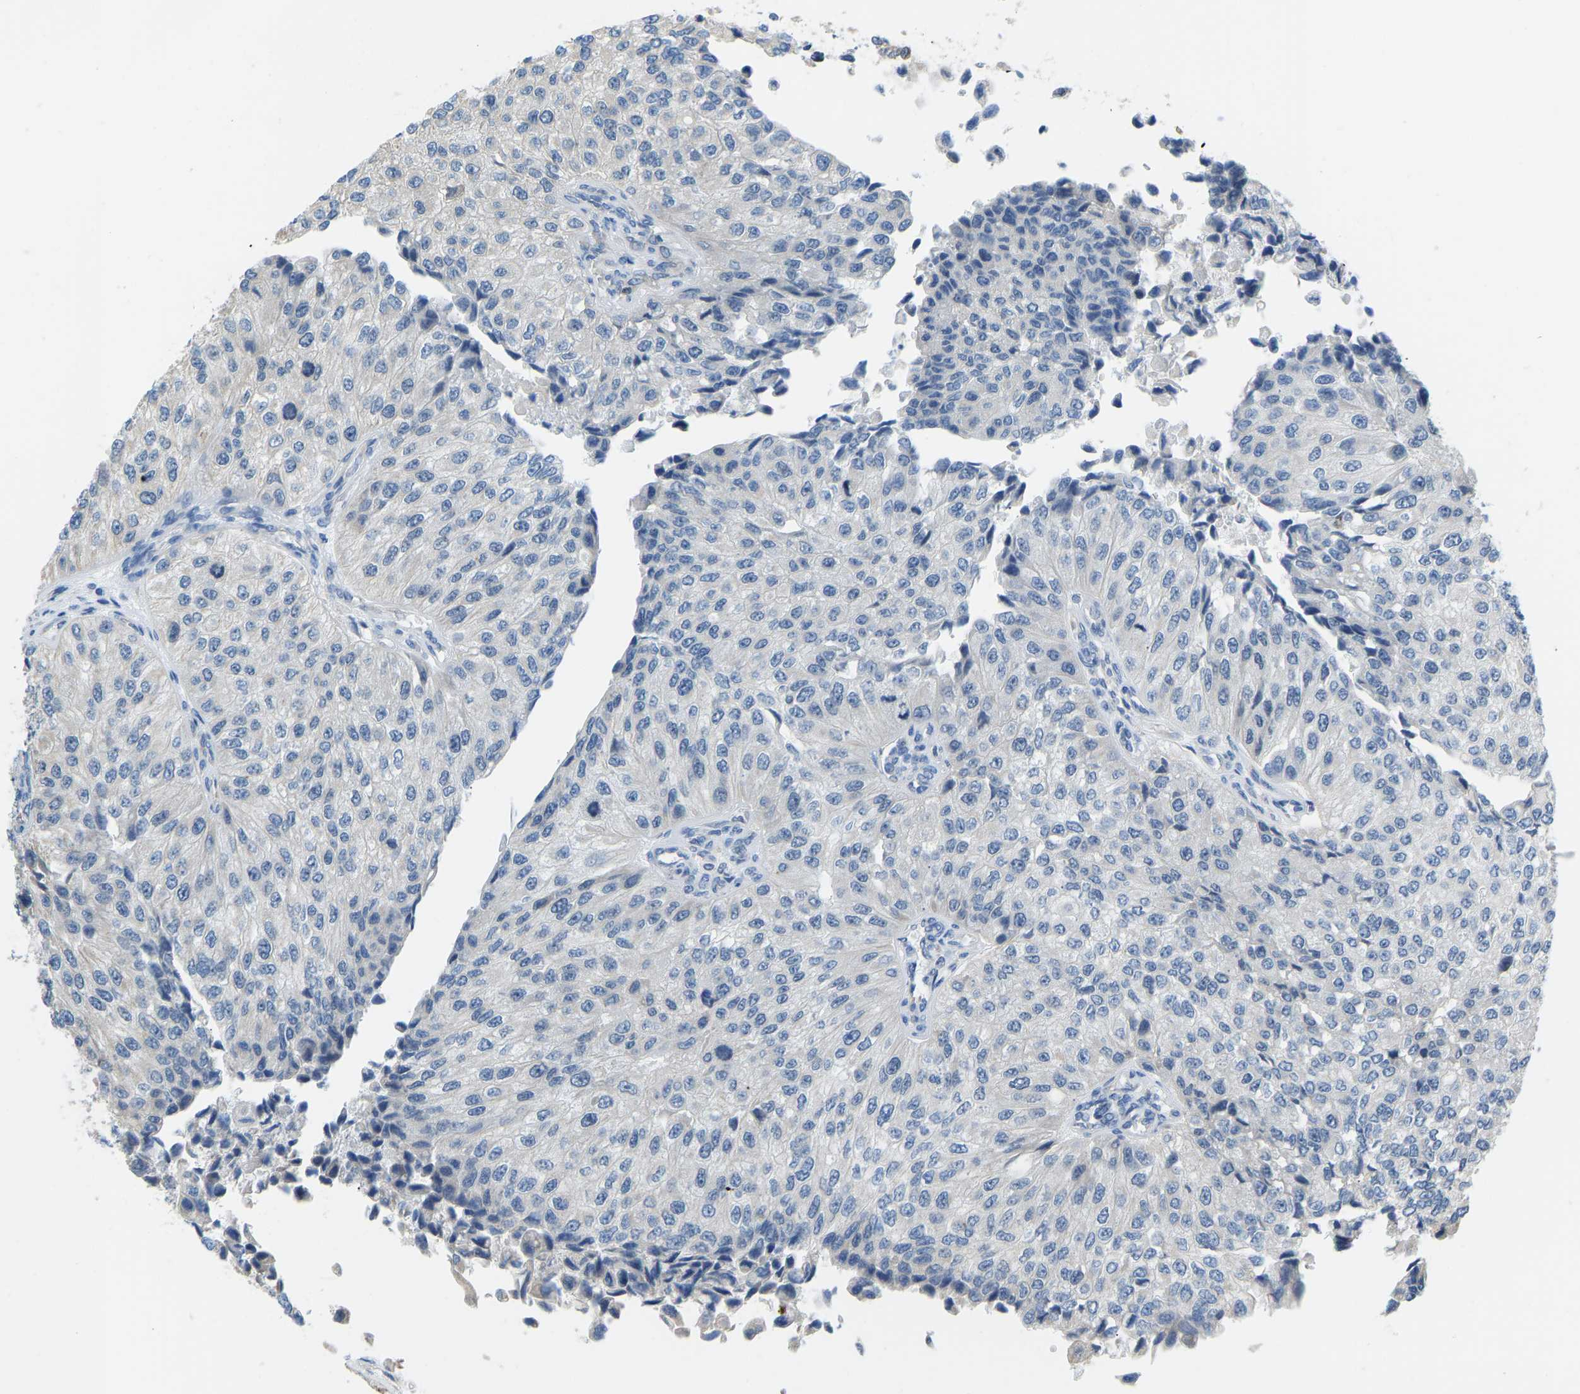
{"staining": {"intensity": "negative", "quantity": "none", "location": "none"}, "tissue": "urothelial cancer", "cell_type": "Tumor cells", "image_type": "cancer", "snomed": [{"axis": "morphology", "description": "Urothelial carcinoma, High grade"}, {"axis": "topography", "description": "Kidney"}, {"axis": "topography", "description": "Urinary bladder"}], "caption": "This image is of high-grade urothelial carcinoma stained with IHC to label a protein in brown with the nuclei are counter-stained blue. There is no expression in tumor cells.", "gene": "VRK1", "patient": {"sex": "male", "age": 77}}